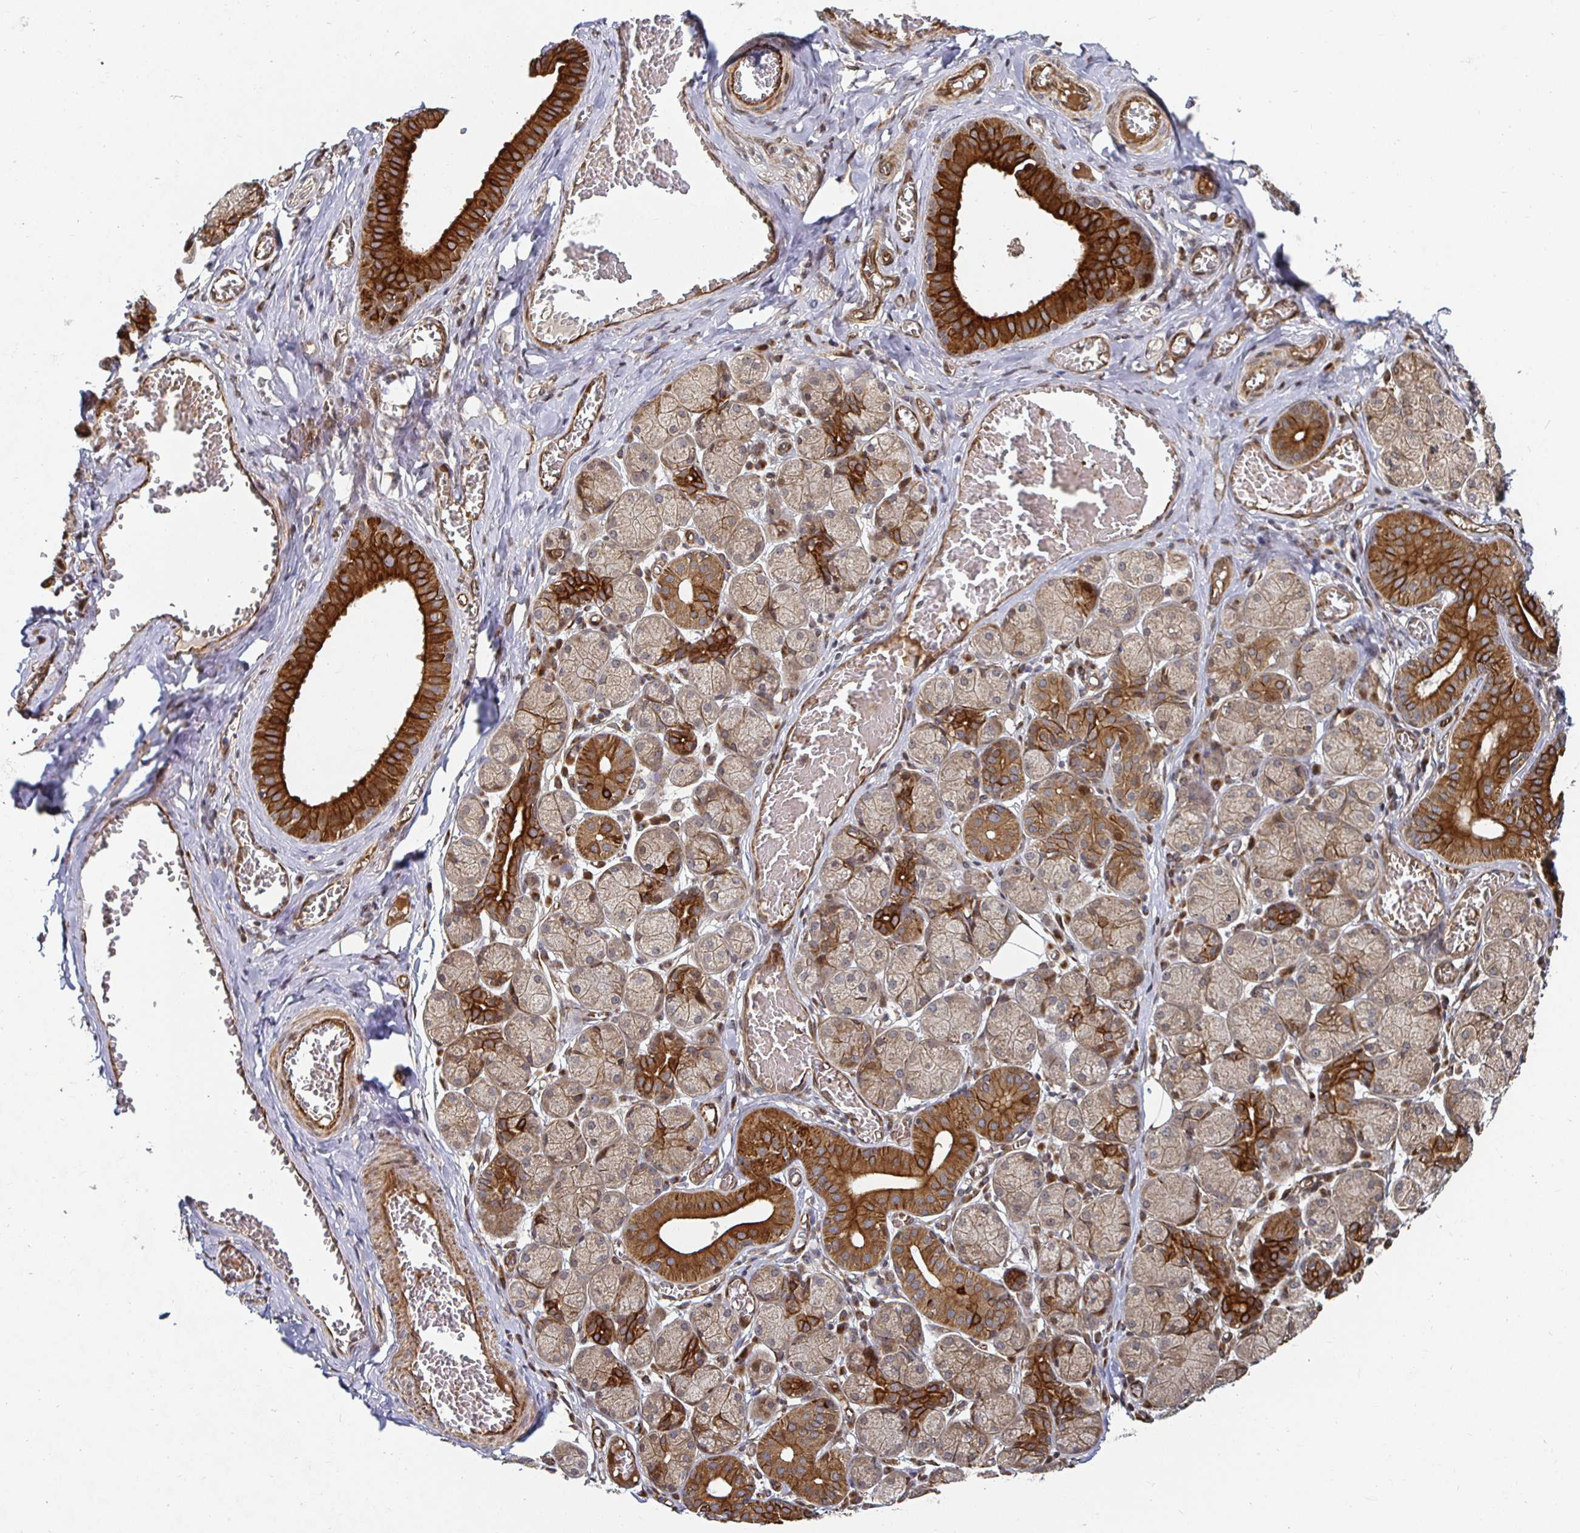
{"staining": {"intensity": "strong", "quantity": "25%-75%", "location": "cytoplasmic/membranous"}, "tissue": "salivary gland", "cell_type": "Glandular cells", "image_type": "normal", "snomed": [{"axis": "morphology", "description": "Normal tissue, NOS"}, {"axis": "topography", "description": "Salivary gland"}], "caption": "This histopathology image demonstrates immunohistochemistry staining of unremarkable salivary gland, with high strong cytoplasmic/membranous positivity in about 25%-75% of glandular cells.", "gene": "TBKBP1", "patient": {"sex": "female", "age": 24}}